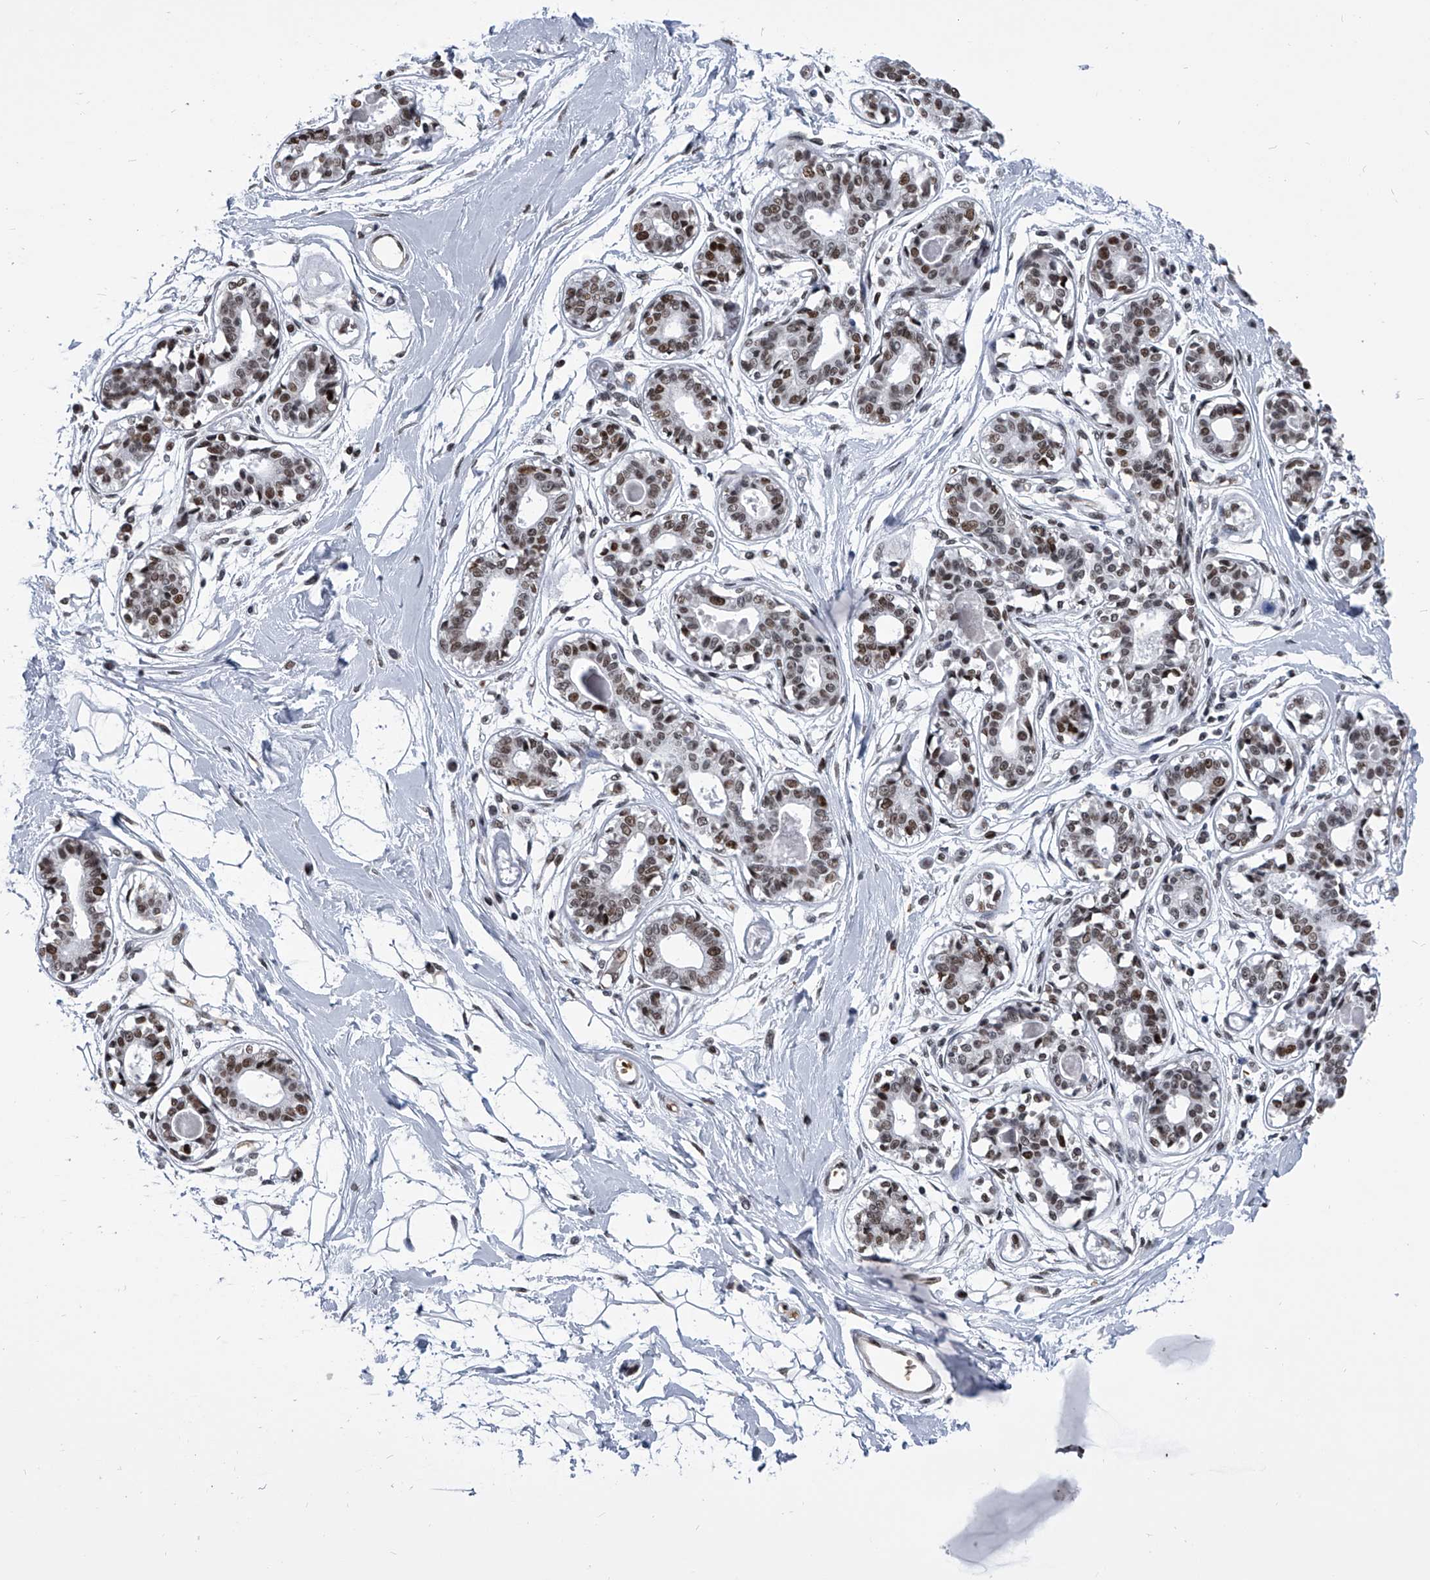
{"staining": {"intensity": "moderate", "quantity": ">75%", "location": "nuclear"}, "tissue": "breast", "cell_type": "Adipocytes", "image_type": "normal", "snomed": [{"axis": "morphology", "description": "Normal tissue, NOS"}, {"axis": "topography", "description": "Breast"}], "caption": "Adipocytes reveal moderate nuclear positivity in about >75% of cells in normal breast. The staining is performed using DAB brown chromogen to label protein expression. The nuclei are counter-stained blue using hematoxylin.", "gene": "SIM2", "patient": {"sex": "female", "age": 45}}